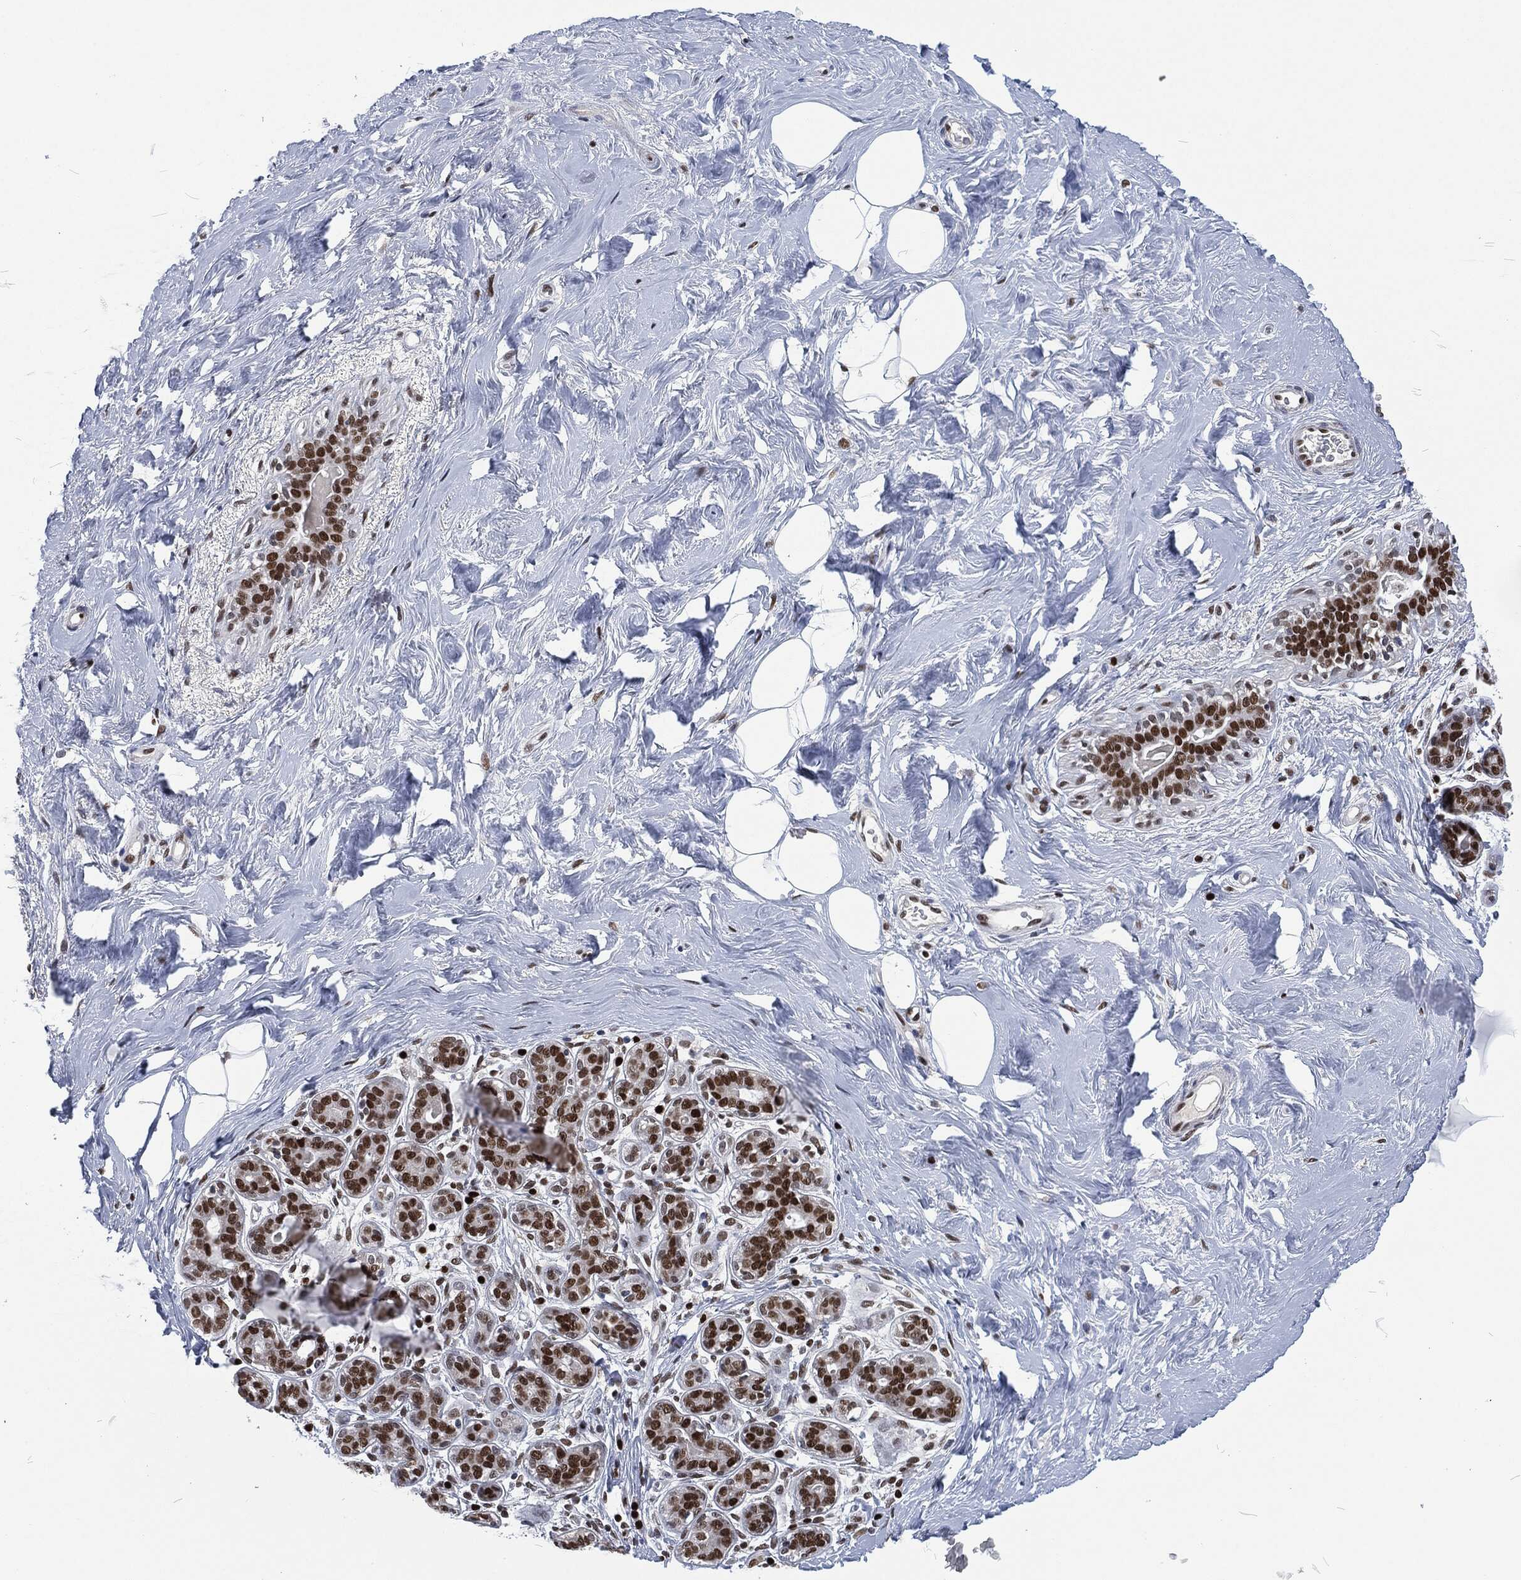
{"staining": {"intensity": "negative", "quantity": "none", "location": "none"}, "tissue": "breast", "cell_type": "Adipocytes", "image_type": "normal", "snomed": [{"axis": "morphology", "description": "Normal tissue, NOS"}, {"axis": "topography", "description": "Breast"}], "caption": "The image exhibits no staining of adipocytes in unremarkable breast. Brightfield microscopy of IHC stained with DAB (brown) and hematoxylin (blue), captured at high magnification.", "gene": "DCPS", "patient": {"sex": "female", "age": 43}}